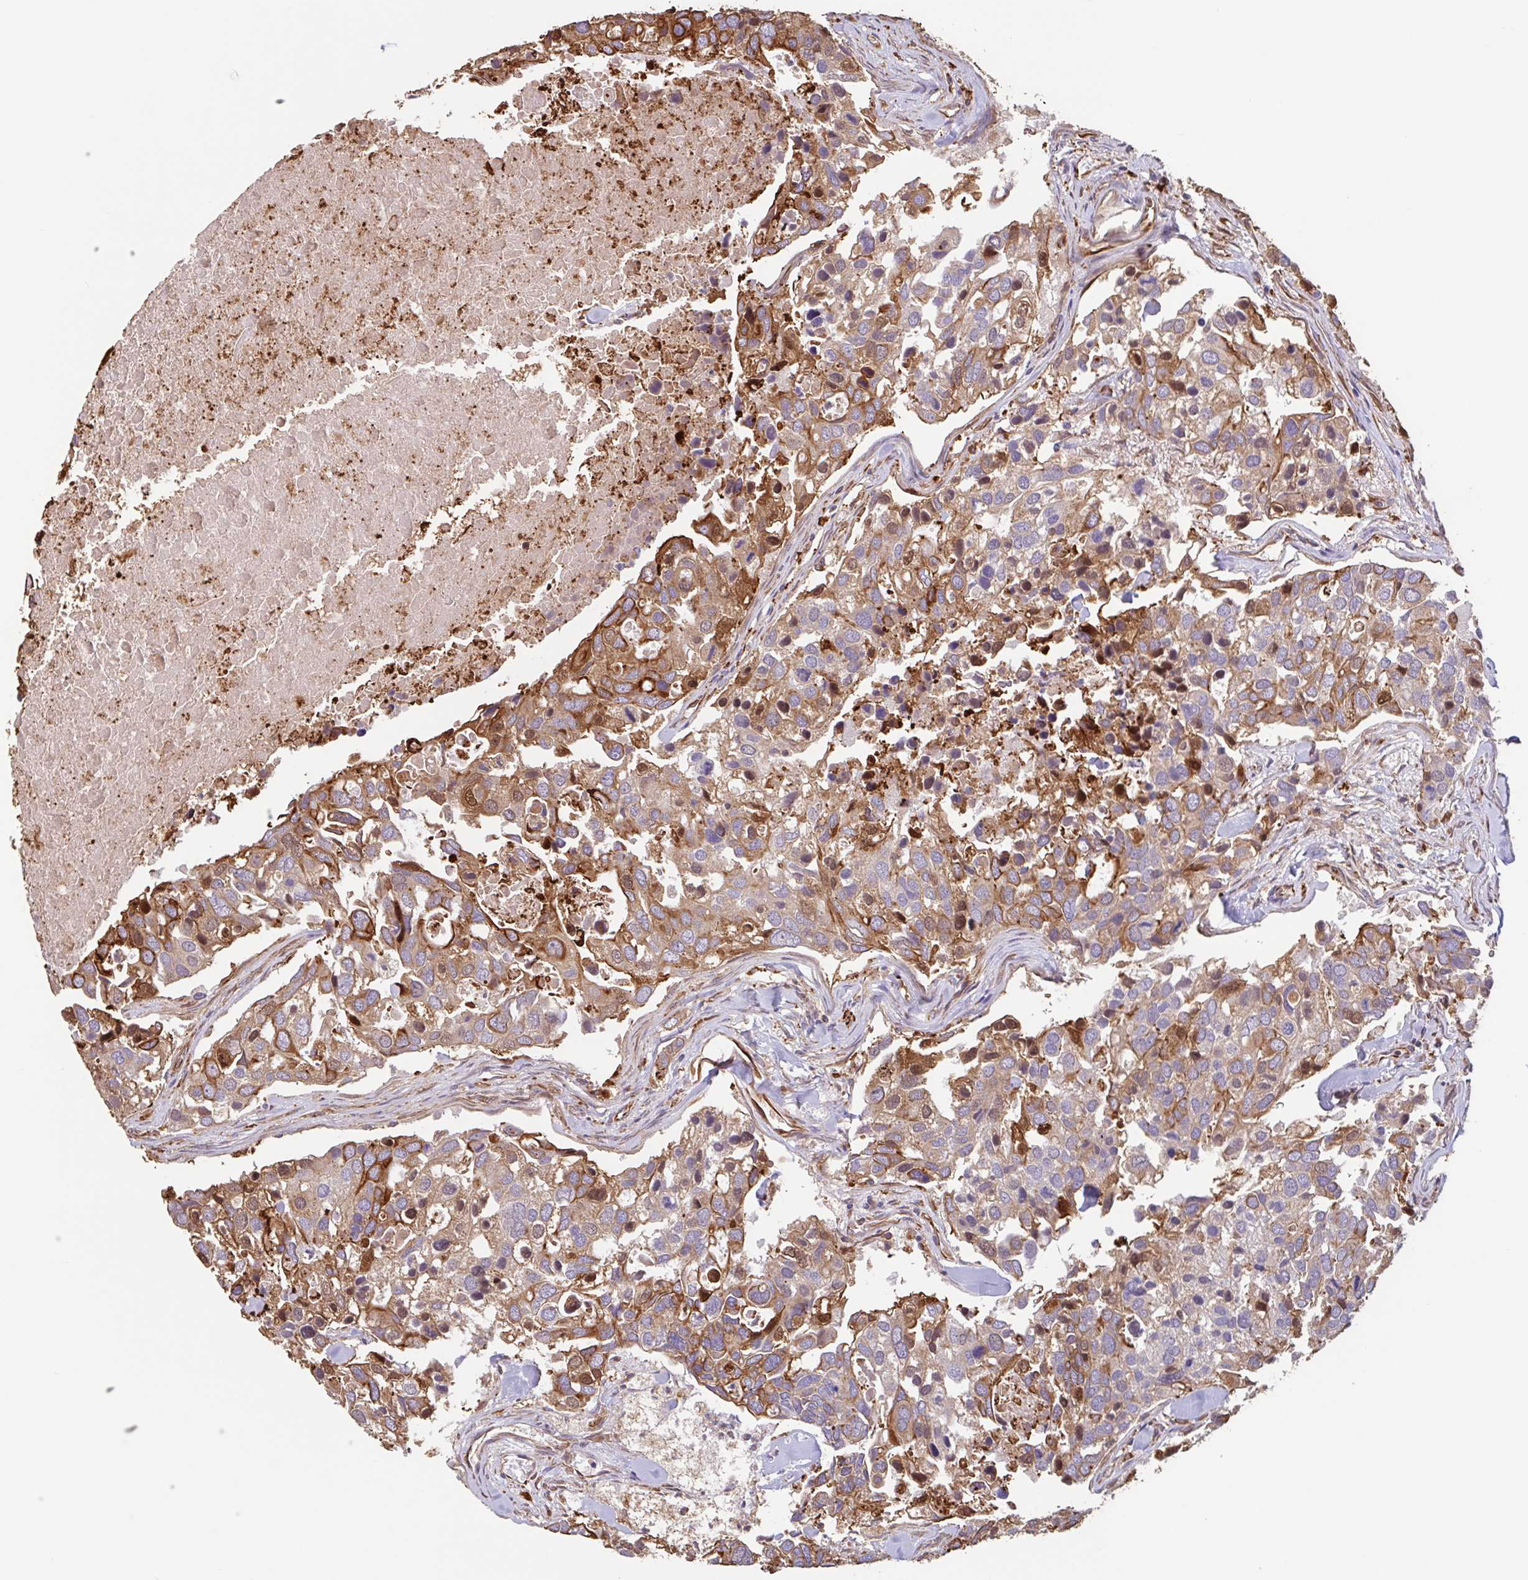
{"staining": {"intensity": "moderate", "quantity": ">75%", "location": "cytoplasmic/membranous"}, "tissue": "breast cancer", "cell_type": "Tumor cells", "image_type": "cancer", "snomed": [{"axis": "morphology", "description": "Duct carcinoma"}, {"axis": "topography", "description": "Breast"}], "caption": "Immunohistochemical staining of breast cancer (invasive ductal carcinoma) demonstrates medium levels of moderate cytoplasmic/membranous positivity in approximately >75% of tumor cells.", "gene": "ZNF790", "patient": {"sex": "female", "age": 83}}